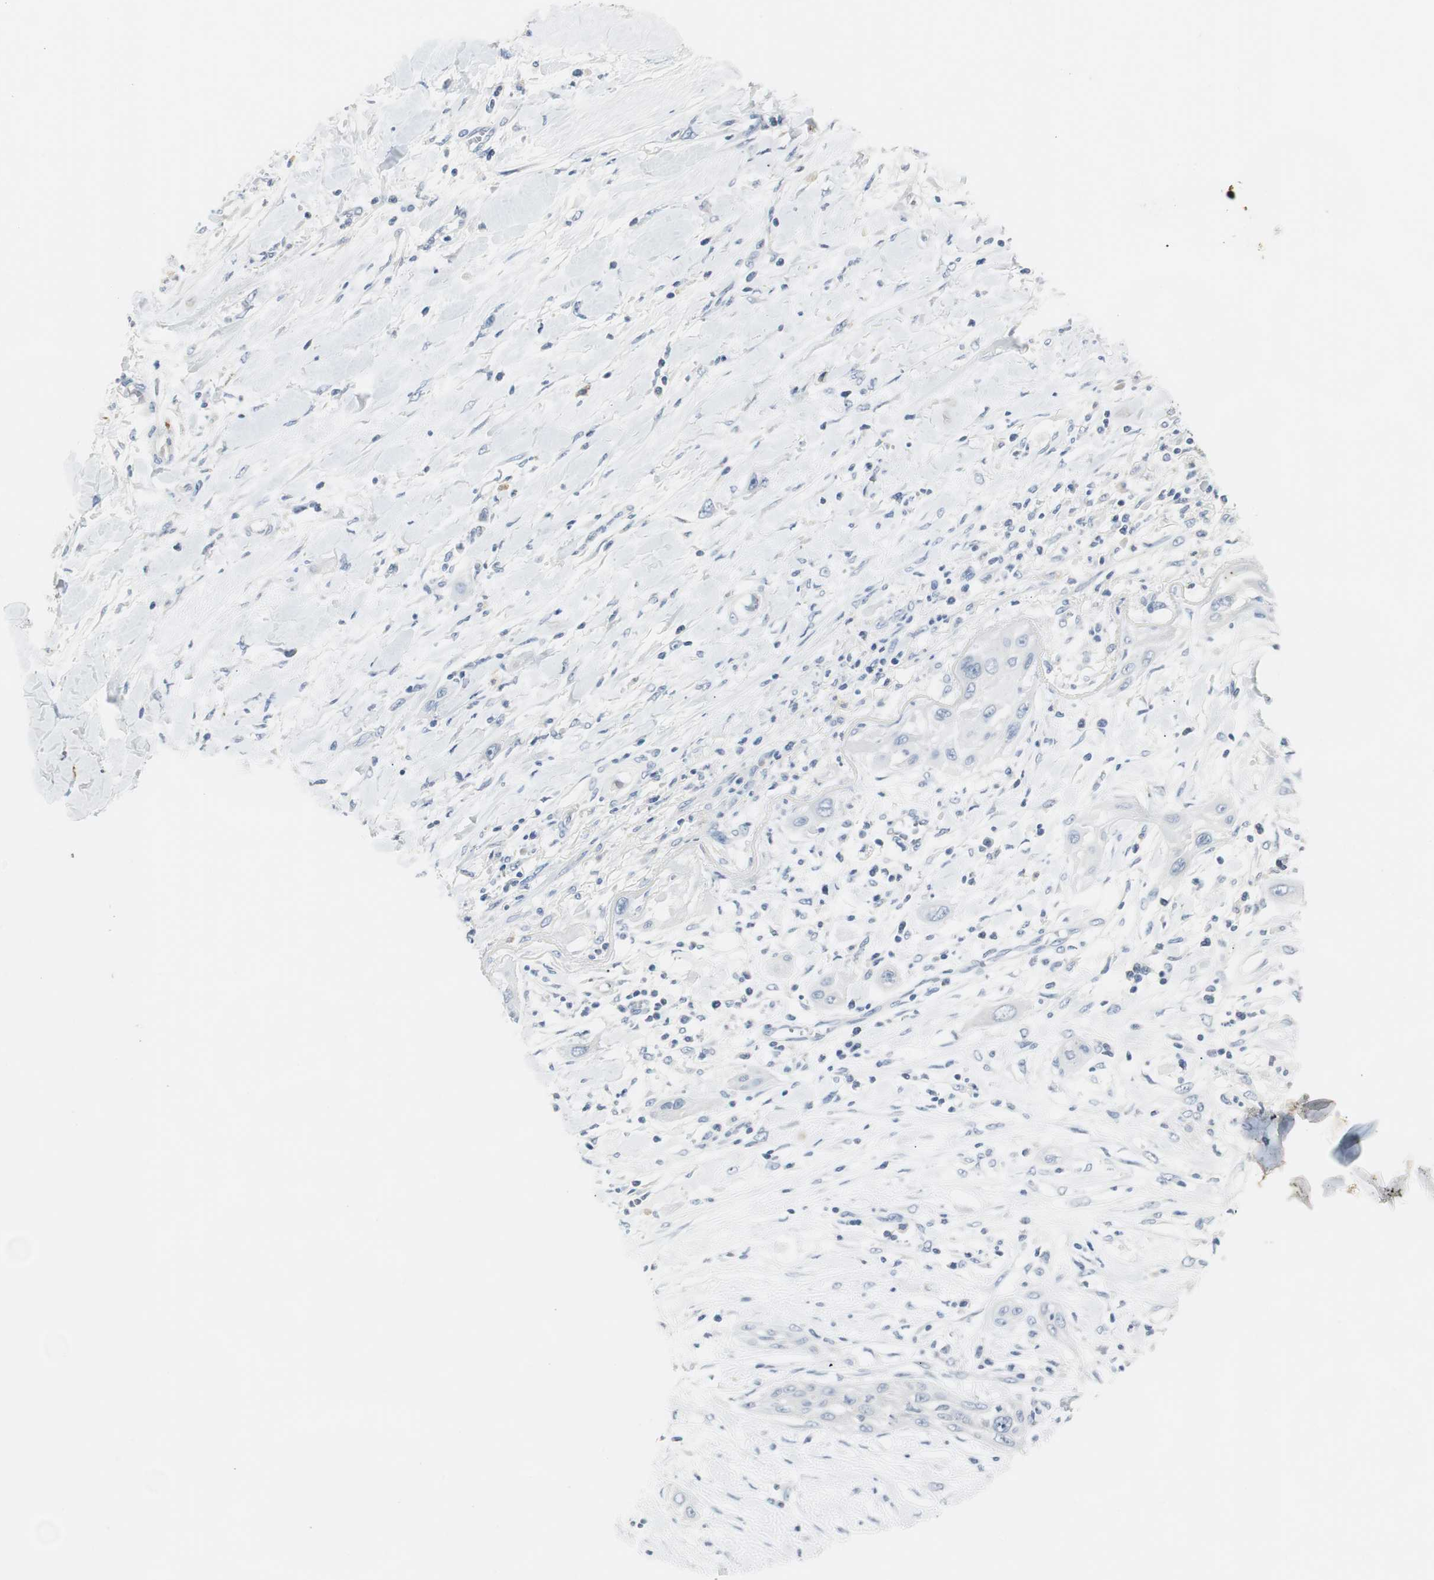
{"staining": {"intensity": "negative", "quantity": "none", "location": "none"}, "tissue": "lung cancer", "cell_type": "Tumor cells", "image_type": "cancer", "snomed": [{"axis": "morphology", "description": "Squamous cell carcinoma, NOS"}, {"axis": "topography", "description": "Lung"}], "caption": "A histopathology image of lung squamous cell carcinoma stained for a protein exhibits no brown staining in tumor cells.", "gene": "LRP2", "patient": {"sex": "female", "age": 47}}